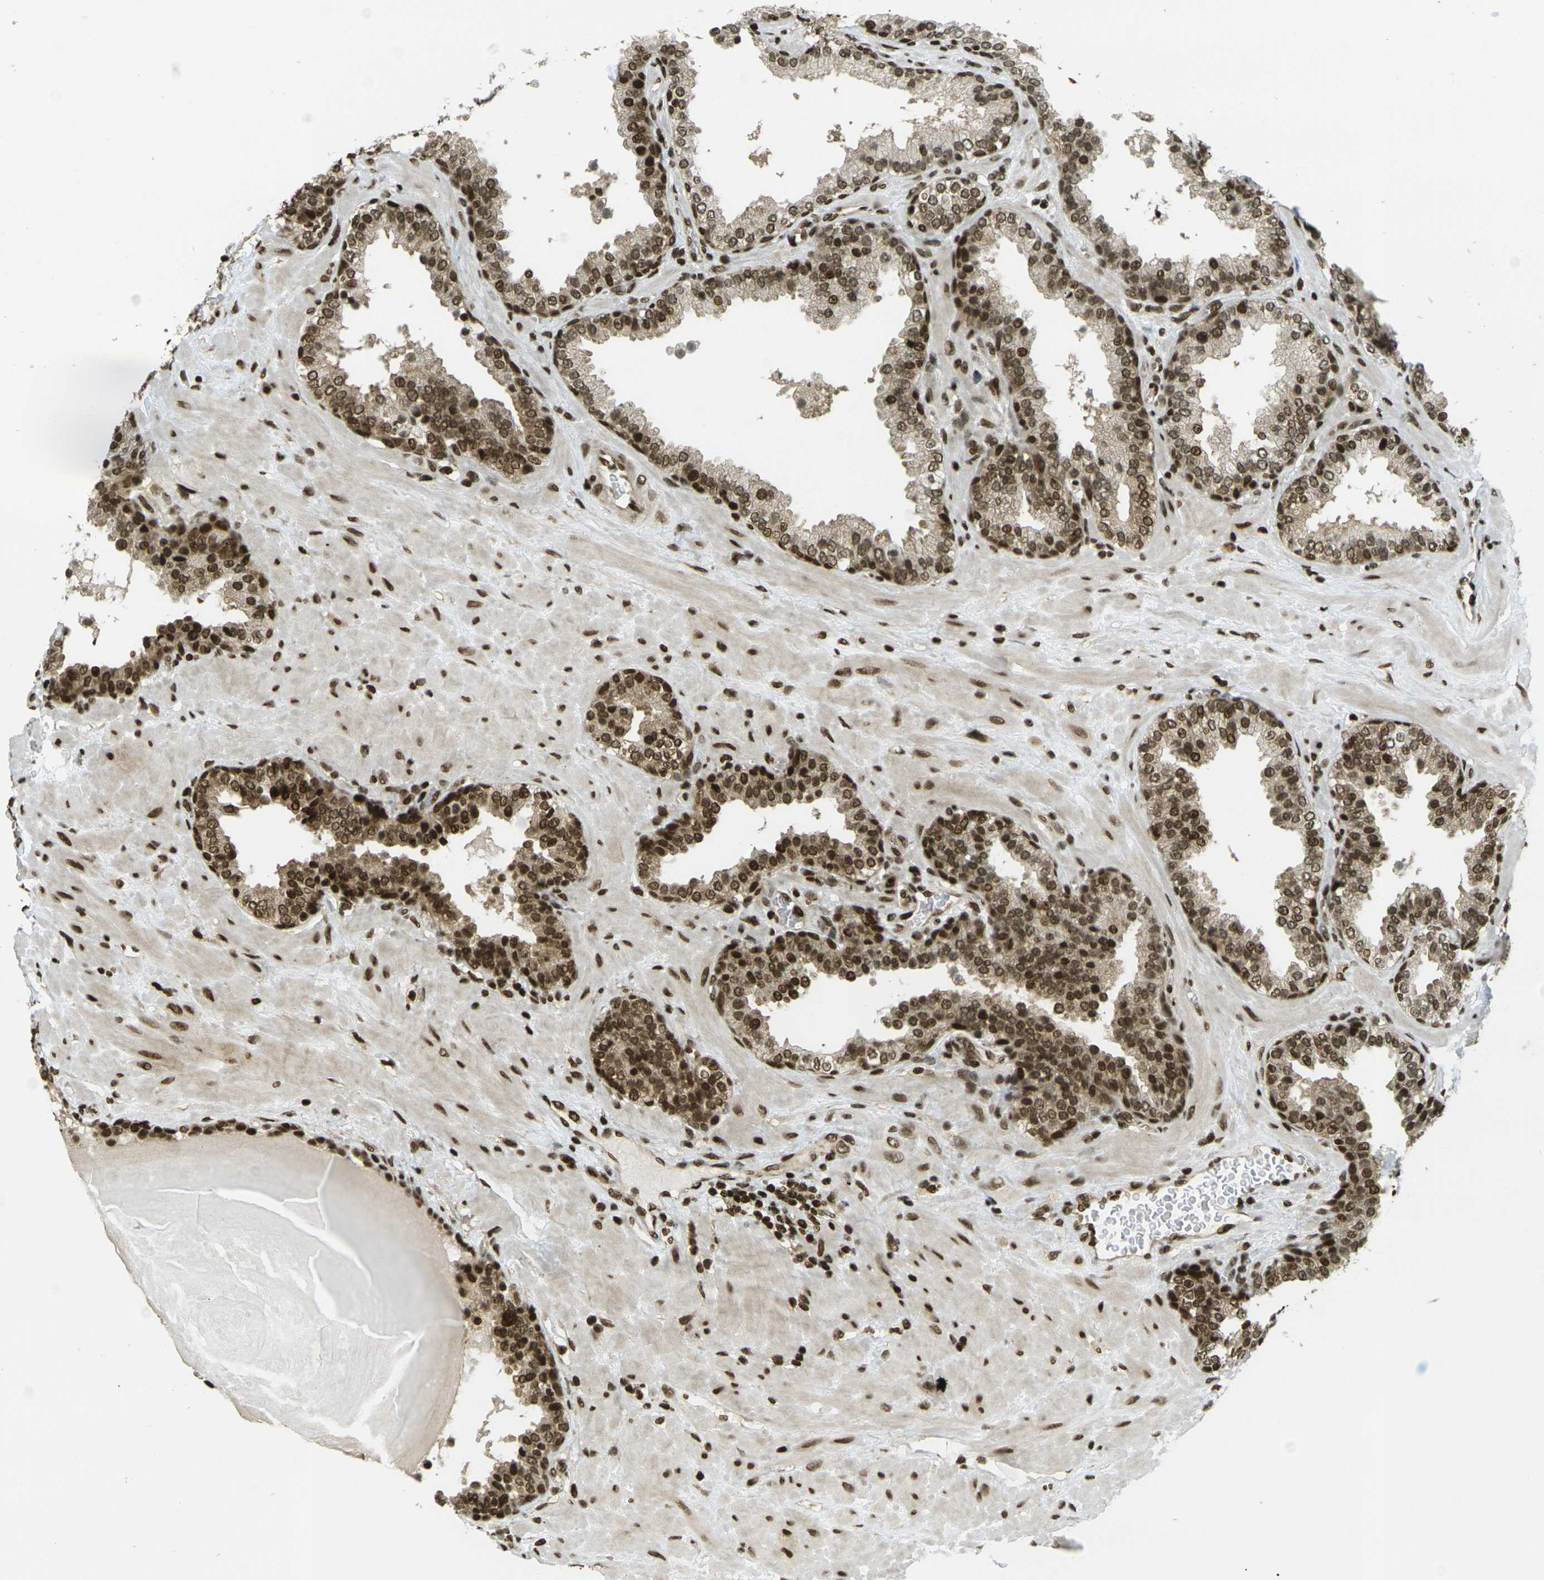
{"staining": {"intensity": "moderate", "quantity": ">75%", "location": "cytoplasmic/membranous,nuclear"}, "tissue": "prostate", "cell_type": "Glandular cells", "image_type": "normal", "snomed": [{"axis": "morphology", "description": "Normal tissue, NOS"}, {"axis": "topography", "description": "Prostate"}], "caption": "This is a histology image of immunohistochemistry staining of normal prostate, which shows moderate staining in the cytoplasmic/membranous,nuclear of glandular cells.", "gene": "RUVBL2", "patient": {"sex": "male", "age": 51}}